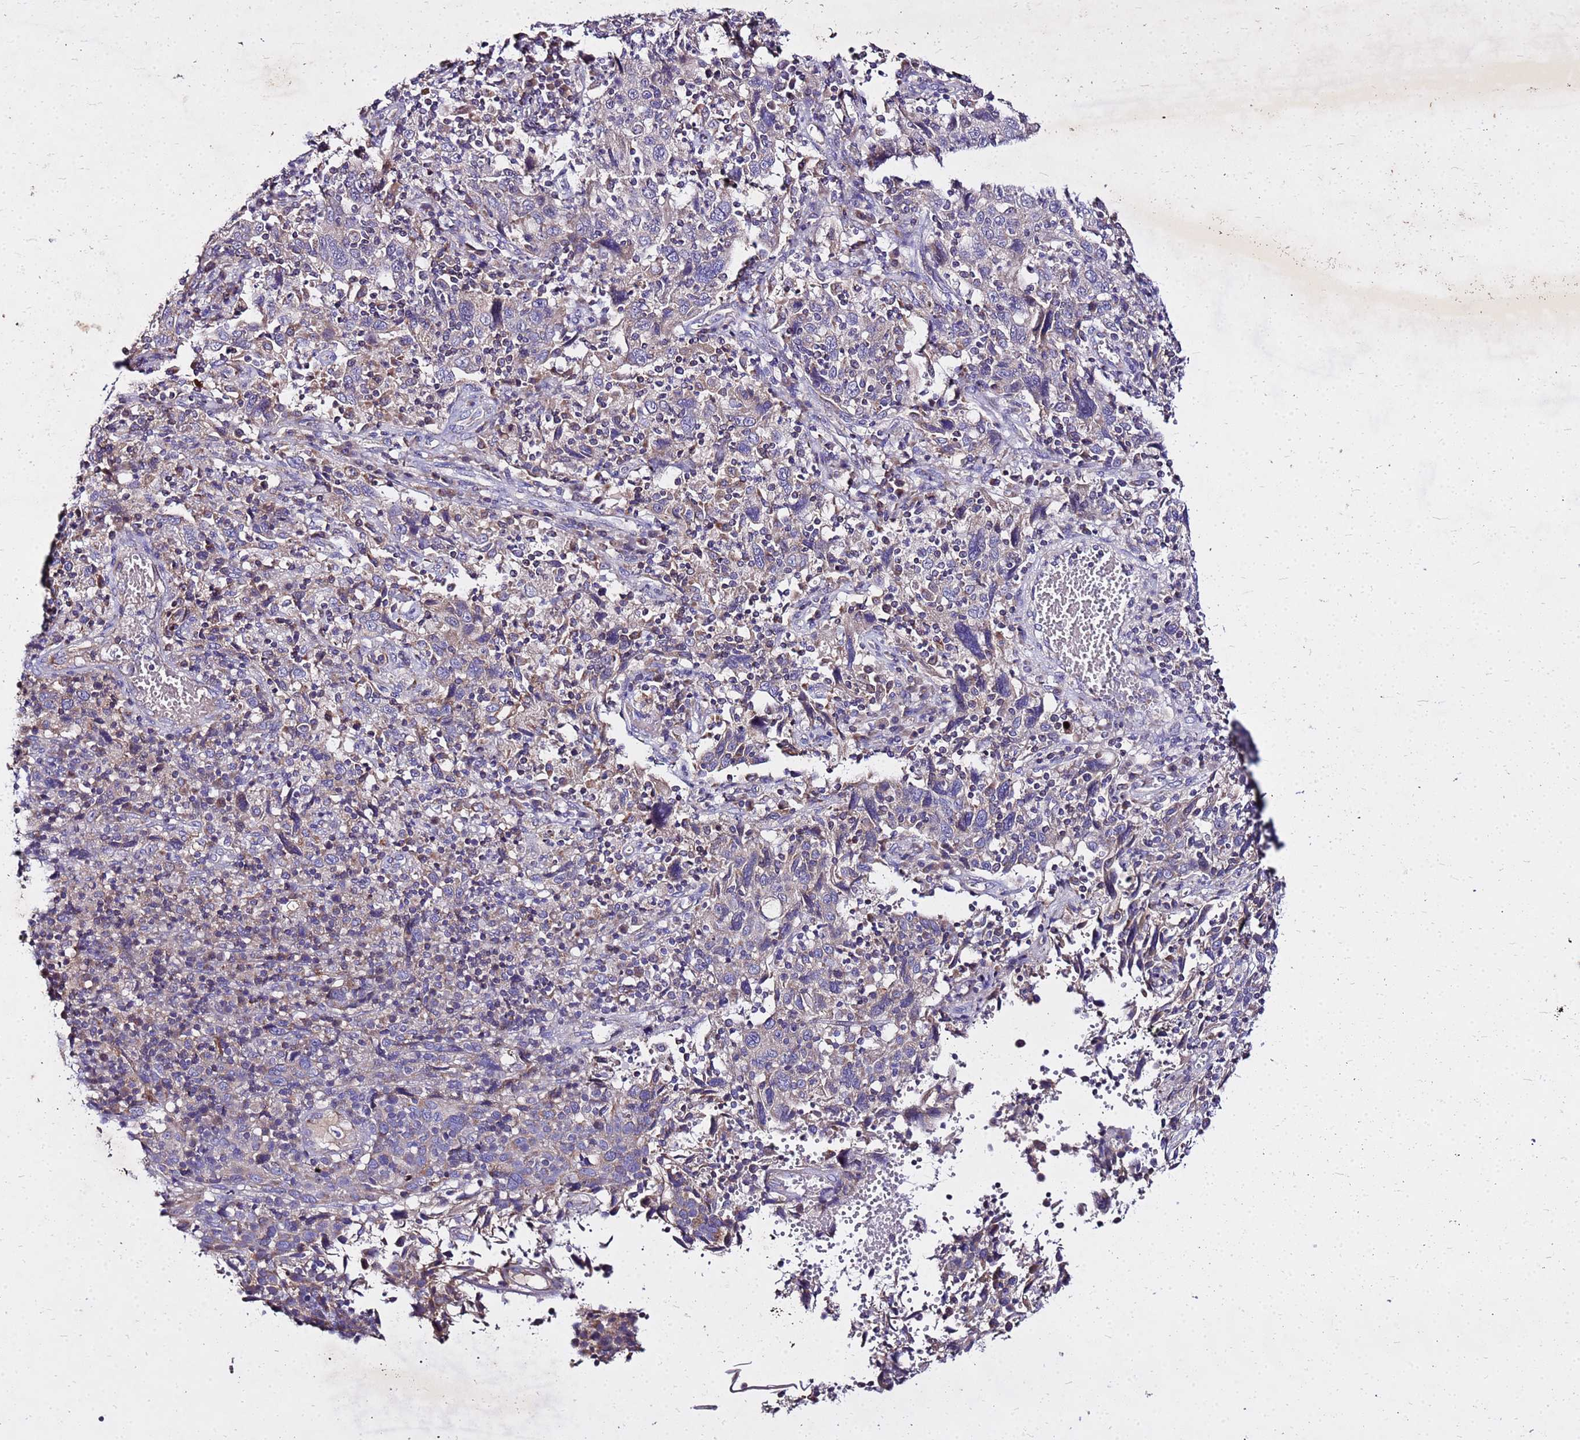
{"staining": {"intensity": "negative", "quantity": "none", "location": "none"}, "tissue": "cervical cancer", "cell_type": "Tumor cells", "image_type": "cancer", "snomed": [{"axis": "morphology", "description": "Squamous cell carcinoma, NOS"}, {"axis": "topography", "description": "Cervix"}], "caption": "A high-resolution image shows immunohistochemistry staining of cervical cancer (squamous cell carcinoma), which exhibits no significant expression in tumor cells. Brightfield microscopy of IHC stained with DAB (3,3'-diaminobenzidine) (brown) and hematoxylin (blue), captured at high magnification.", "gene": "COX14", "patient": {"sex": "female", "age": 46}}